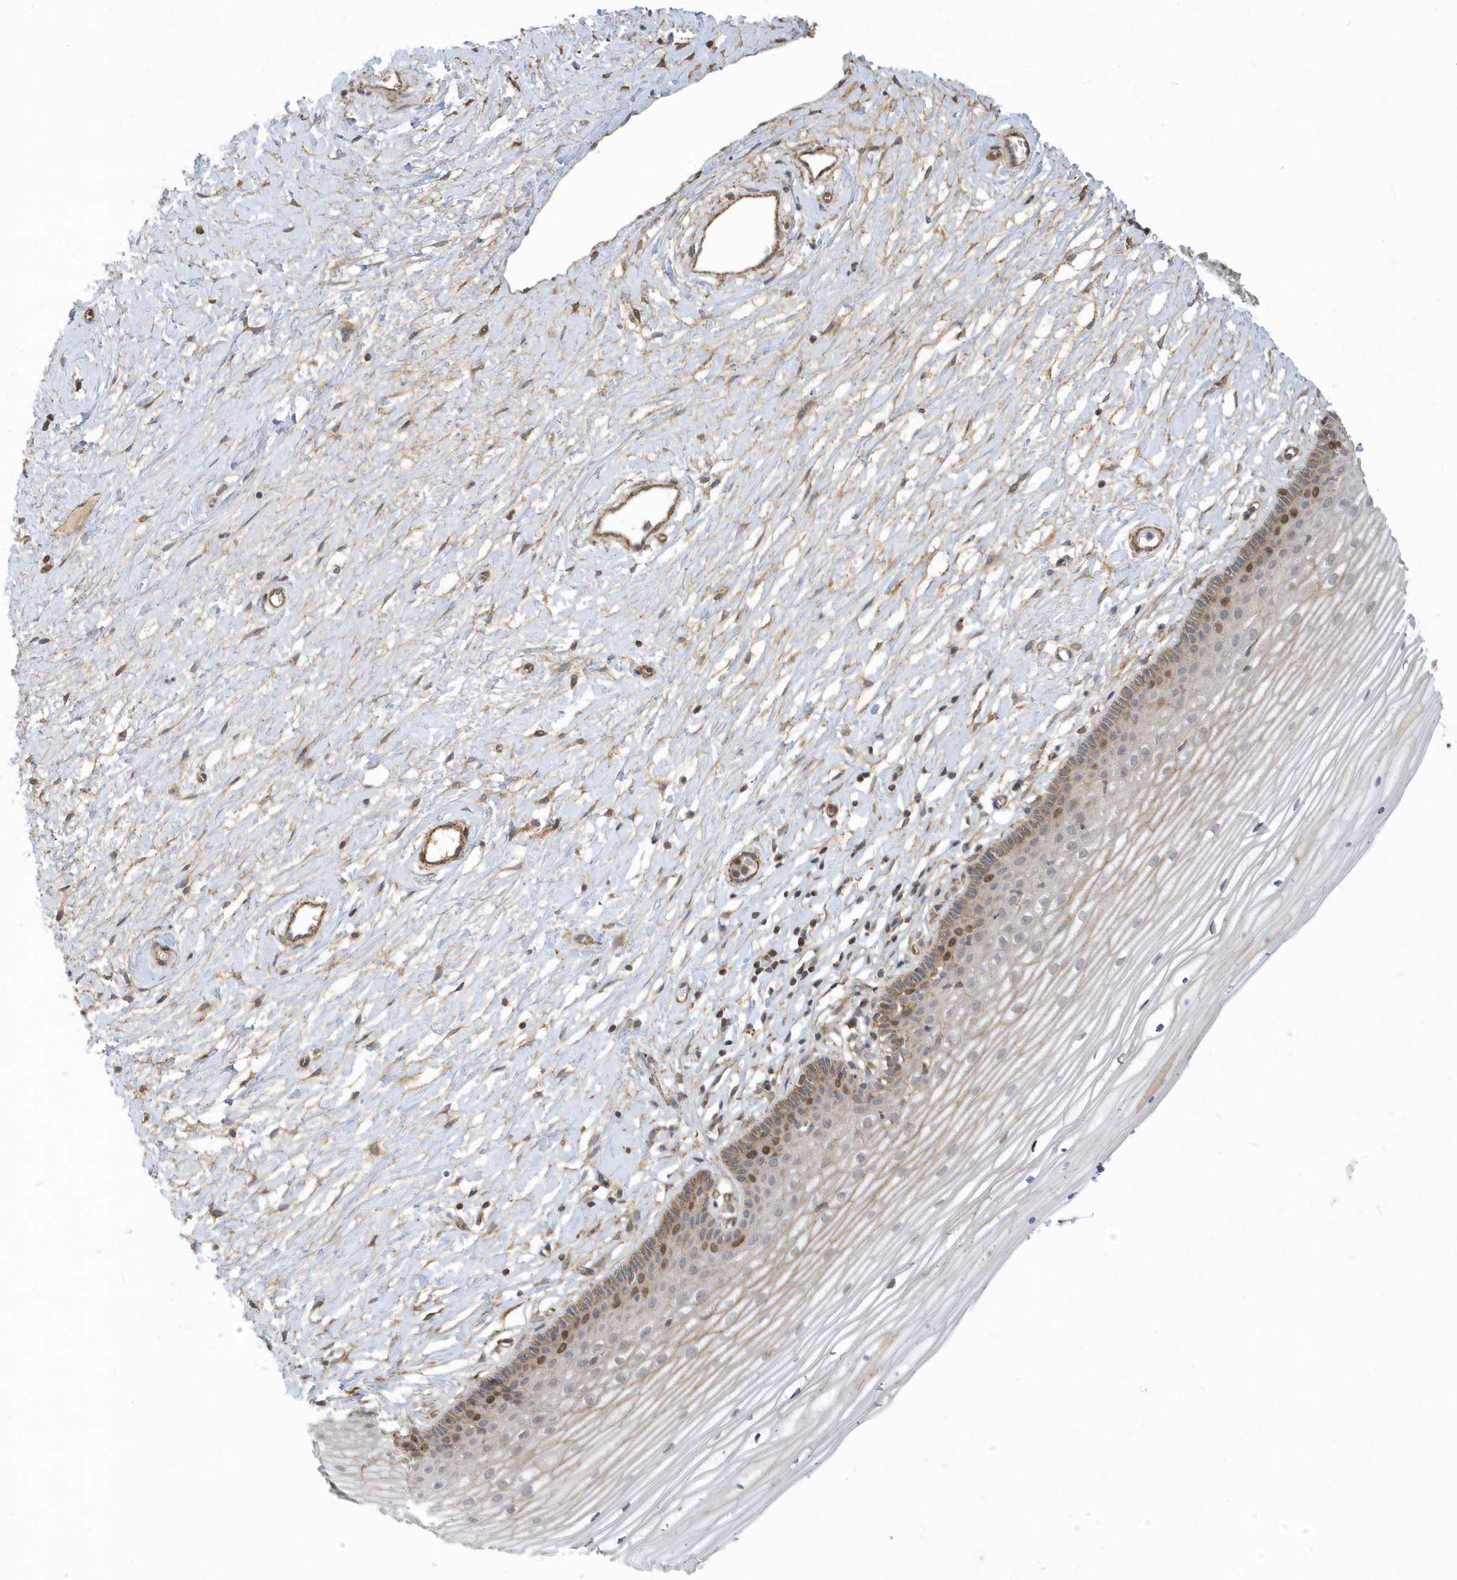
{"staining": {"intensity": "moderate", "quantity": ">75%", "location": "cytoplasmic/membranous,nuclear"}, "tissue": "vagina", "cell_type": "Squamous epithelial cells", "image_type": "normal", "snomed": [{"axis": "morphology", "description": "Normal tissue, NOS"}, {"axis": "topography", "description": "Vagina"}, {"axis": "topography", "description": "Cervix"}], "caption": "This is a micrograph of immunohistochemistry (IHC) staining of unremarkable vagina, which shows moderate positivity in the cytoplasmic/membranous,nuclear of squamous epithelial cells.", "gene": "HRH4", "patient": {"sex": "female", "age": 40}}